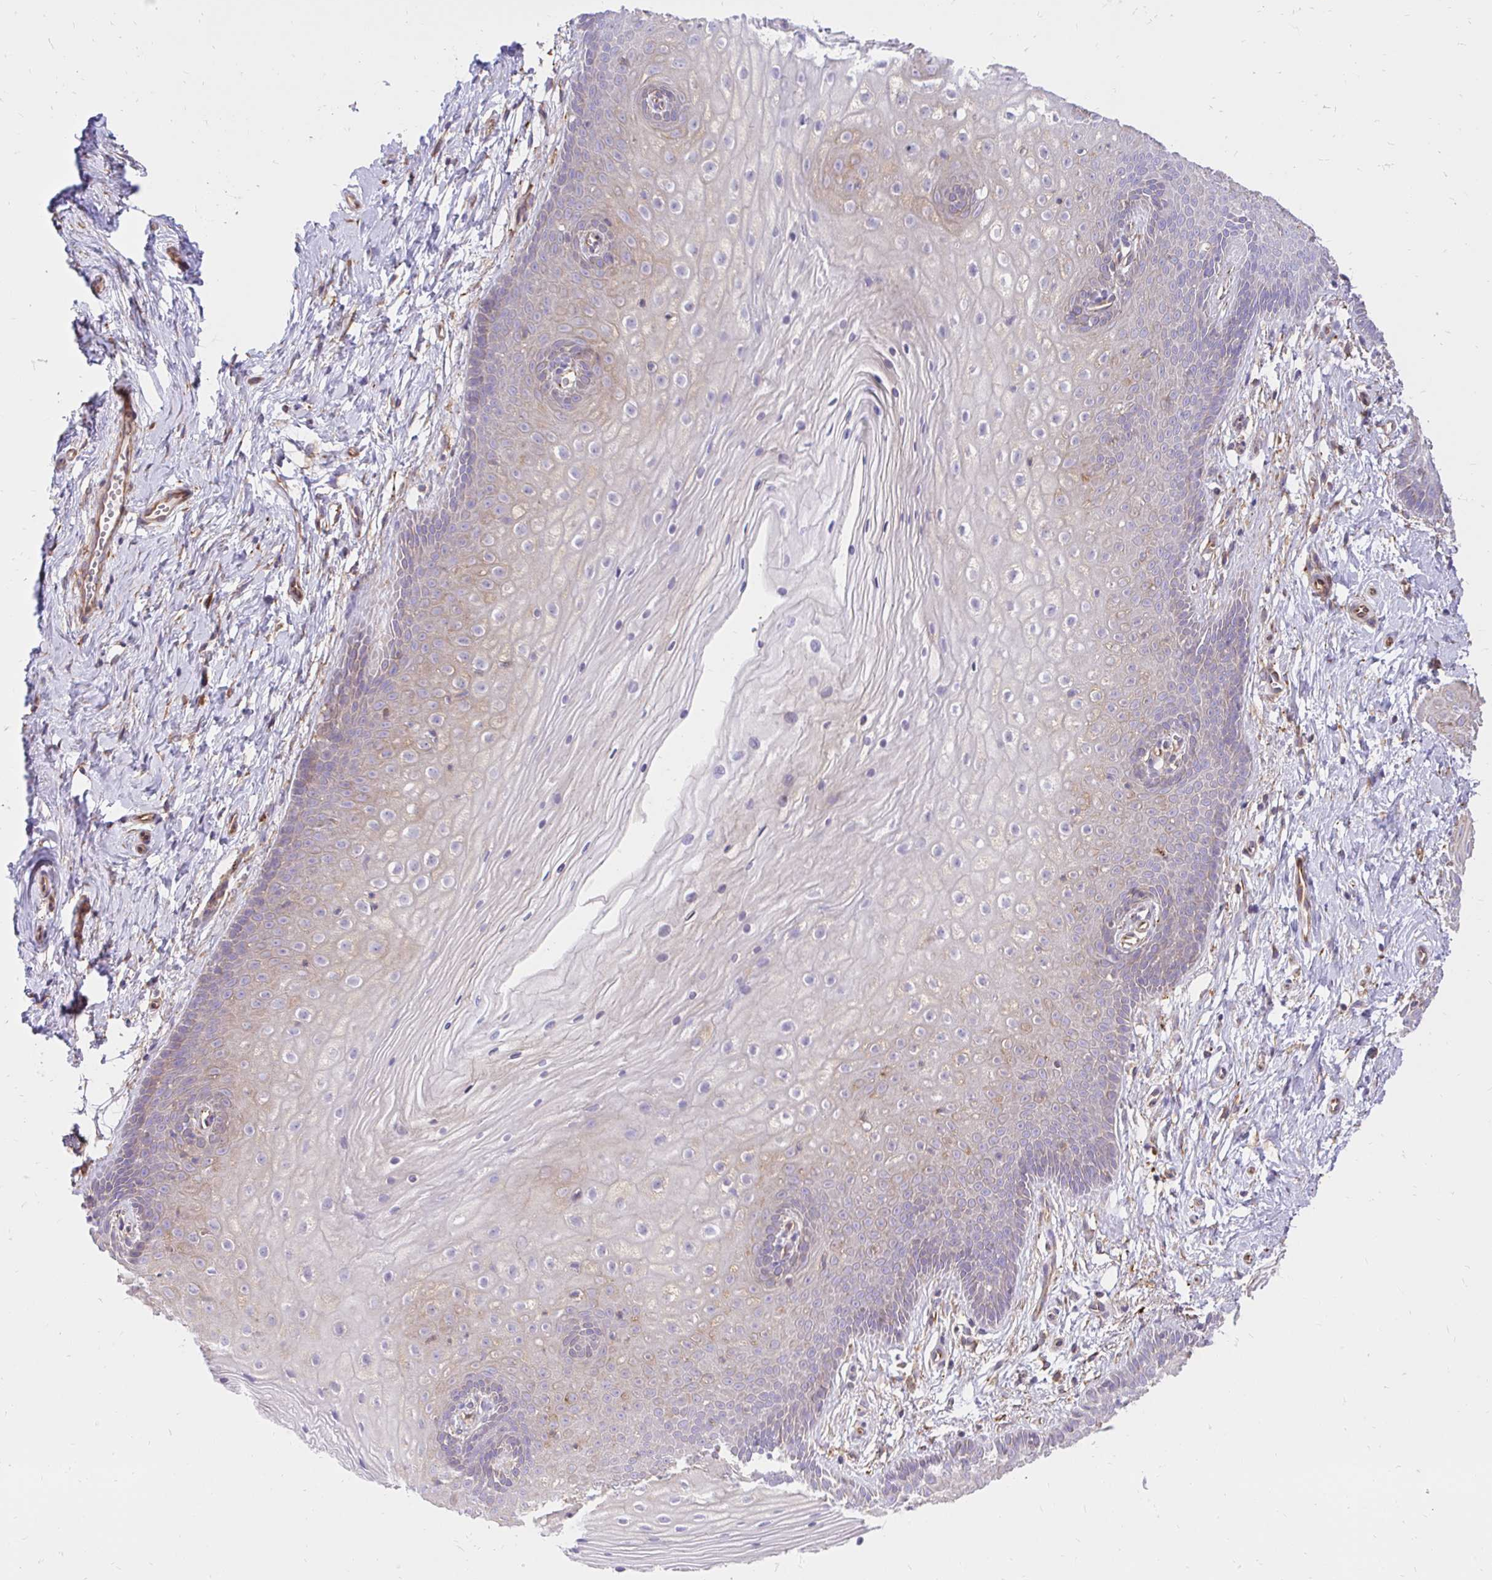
{"staining": {"intensity": "moderate", "quantity": "<25%", "location": "cytoplasmic/membranous"}, "tissue": "vagina", "cell_type": "Squamous epithelial cells", "image_type": "normal", "snomed": [{"axis": "morphology", "description": "Normal tissue, NOS"}, {"axis": "topography", "description": "Vagina"}], "caption": "Squamous epithelial cells reveal moderate cytoplasmic/membranous staining in about <25% of cells in benign vagina. The protein is stained brown, and the nuclei are stained in blue (DAB IHC with brightfield microscopy, high magnification).", "gene": "ABCB10", "patient": {"sex": "female", "age": 38}}